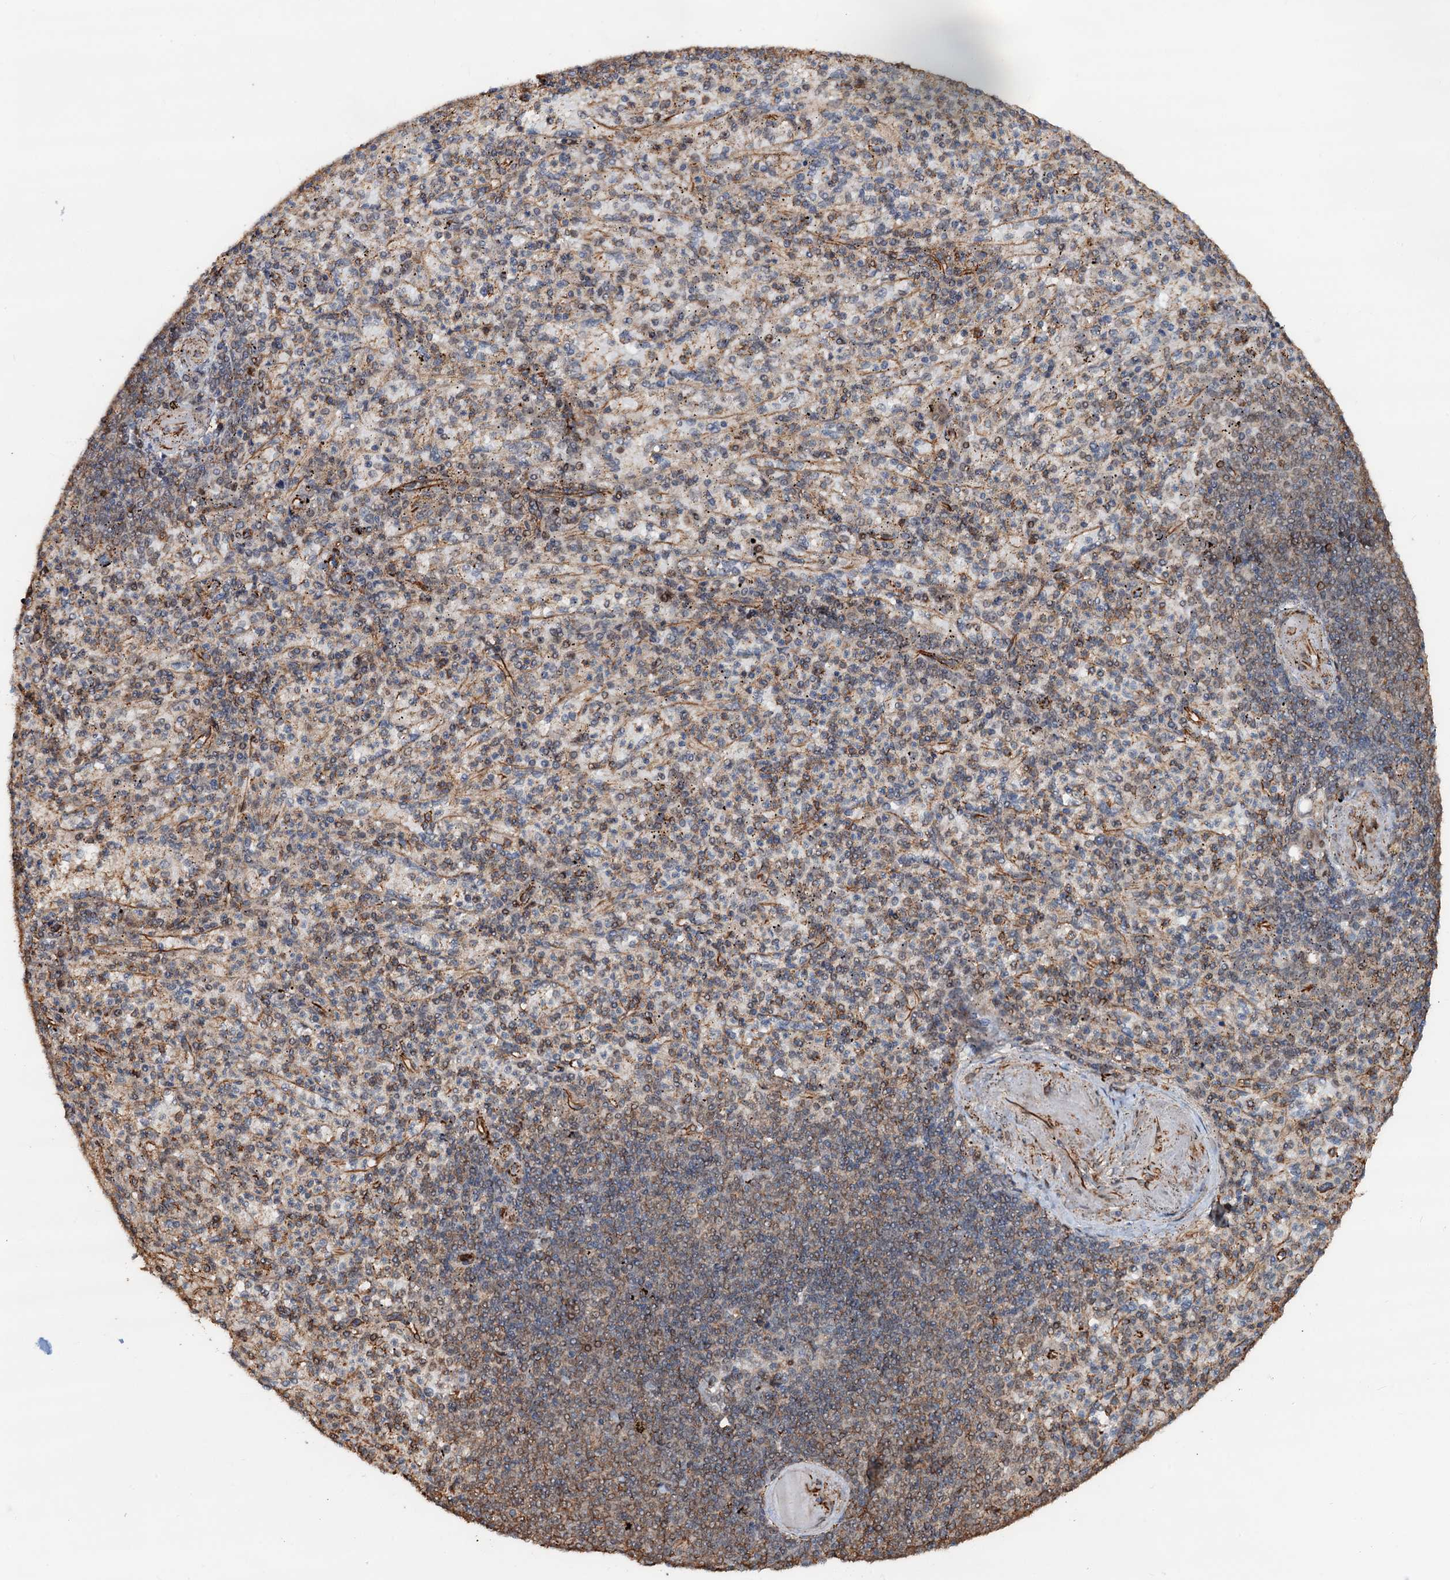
{"staining": {"intensity": "negative", "quantity": "none", "location": "none"}, "tissue": "spleen", "cell_type": "Cells in red pulp", "image_type": "normal", "snomed": [{"axis": "morphology", "description": "Normal tissue, NOS"}, {"axis": "topography", "description": "Spleen"}], "caption": "Immunohistochemical staining of benign human spleen displays no significant staining in cells in red pulp.", "gene": "TMA16", "patient": {"sex": "female", "age": 74}}